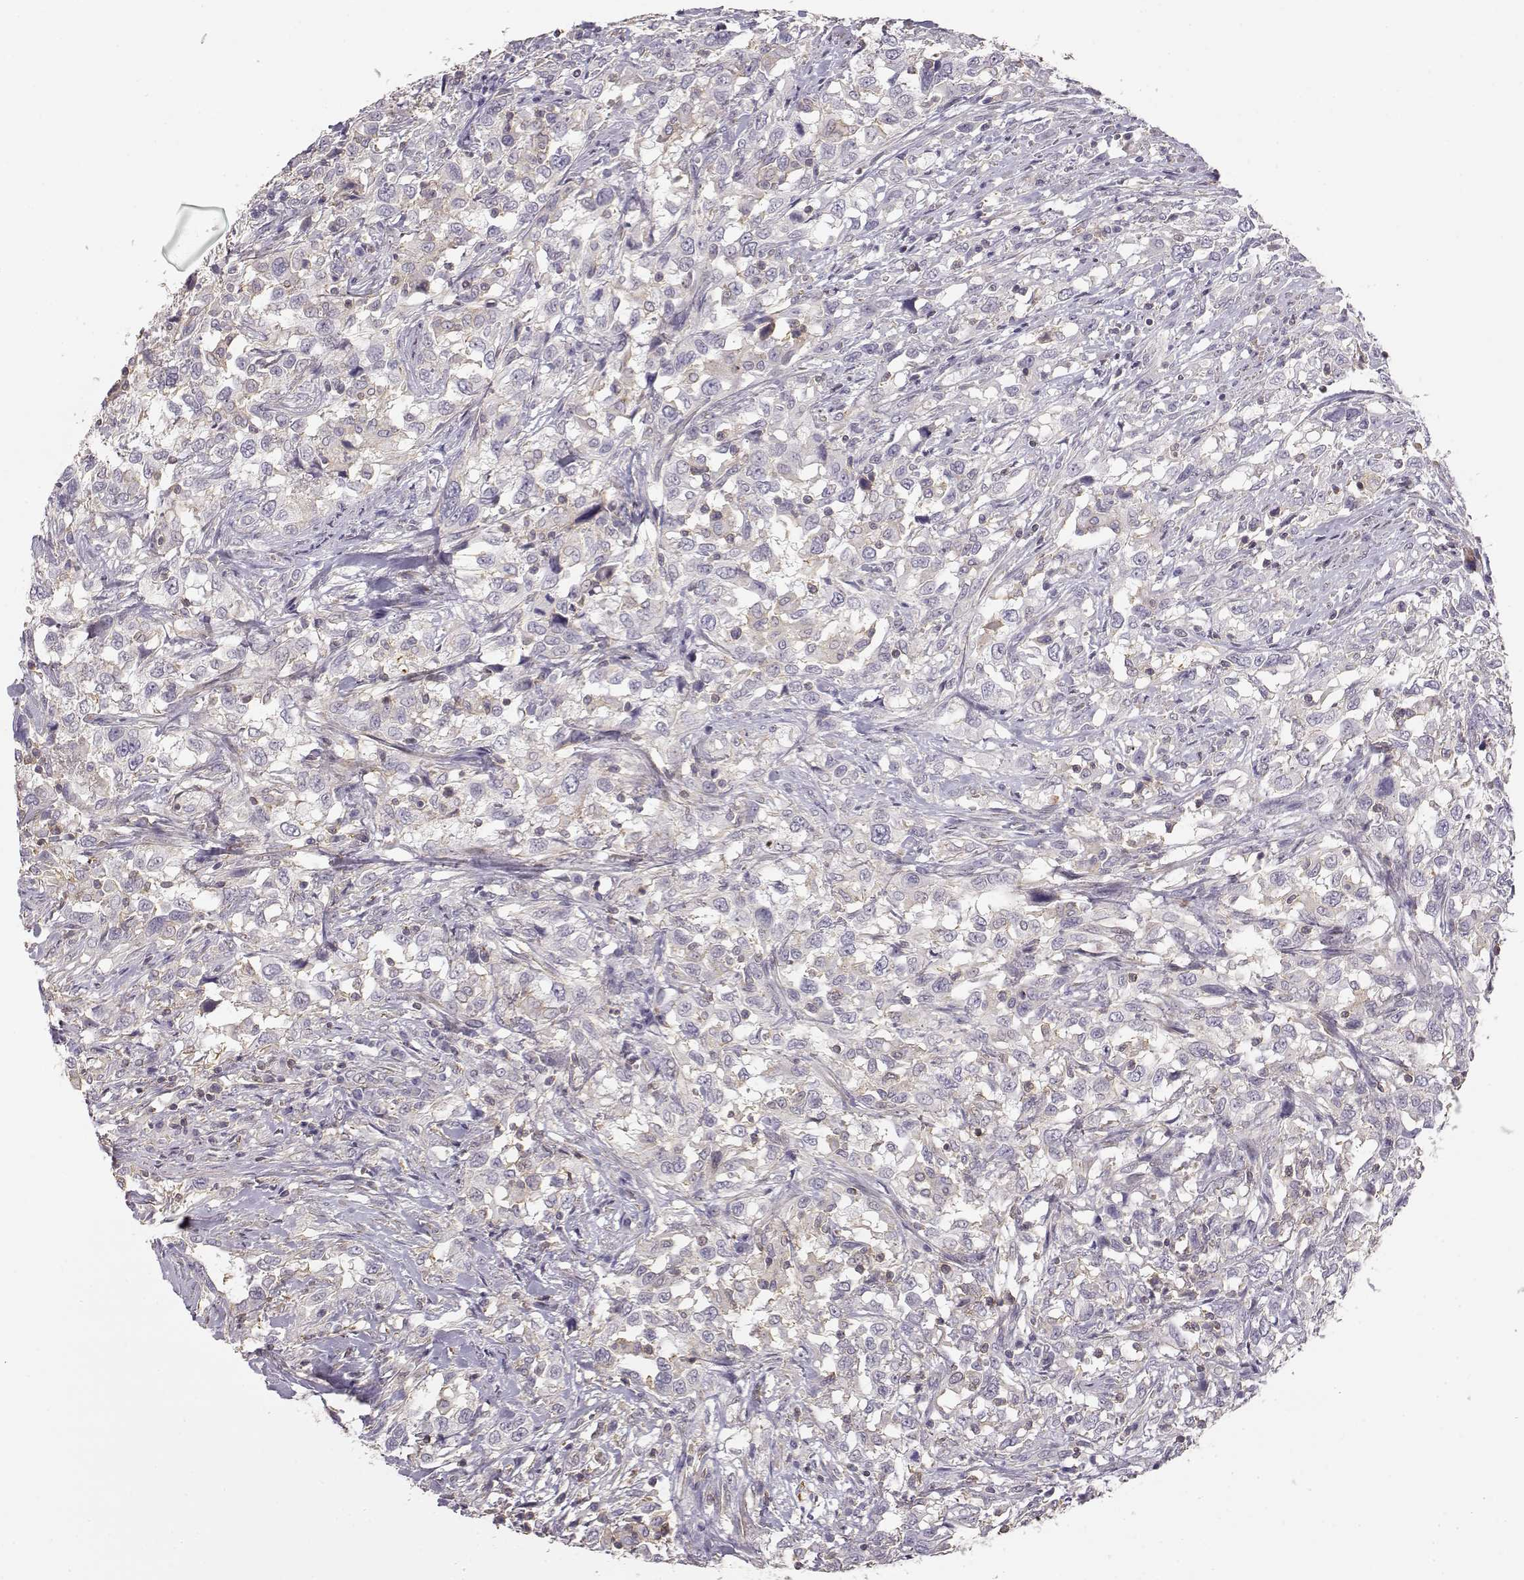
{"staining": {"intensity": "negative", "quantity": "none", "location": "none"}, "tissue": "urothelial cancer", "cell_type": "Tumor cells", "image_type": "cancer", "snomed": [{"axis": "morphology", "description": "Urothelial carcinoma, NOS"}, {"axis": "morphology", "description": "Urothelial carcinoma, High grade"}, {"axis": "topography", "description": "Urinary bladder"}], "caption": "Immunohistochemistry (IHC) histopathology image of human urothelial carcinoma (high-grade) stained for a protein (brown), which demonstrates no staining in tumor cells. Nuclei are stained in blue.", "gene": "DAPL1", "patient": {"sex": "female", "age": 64}}